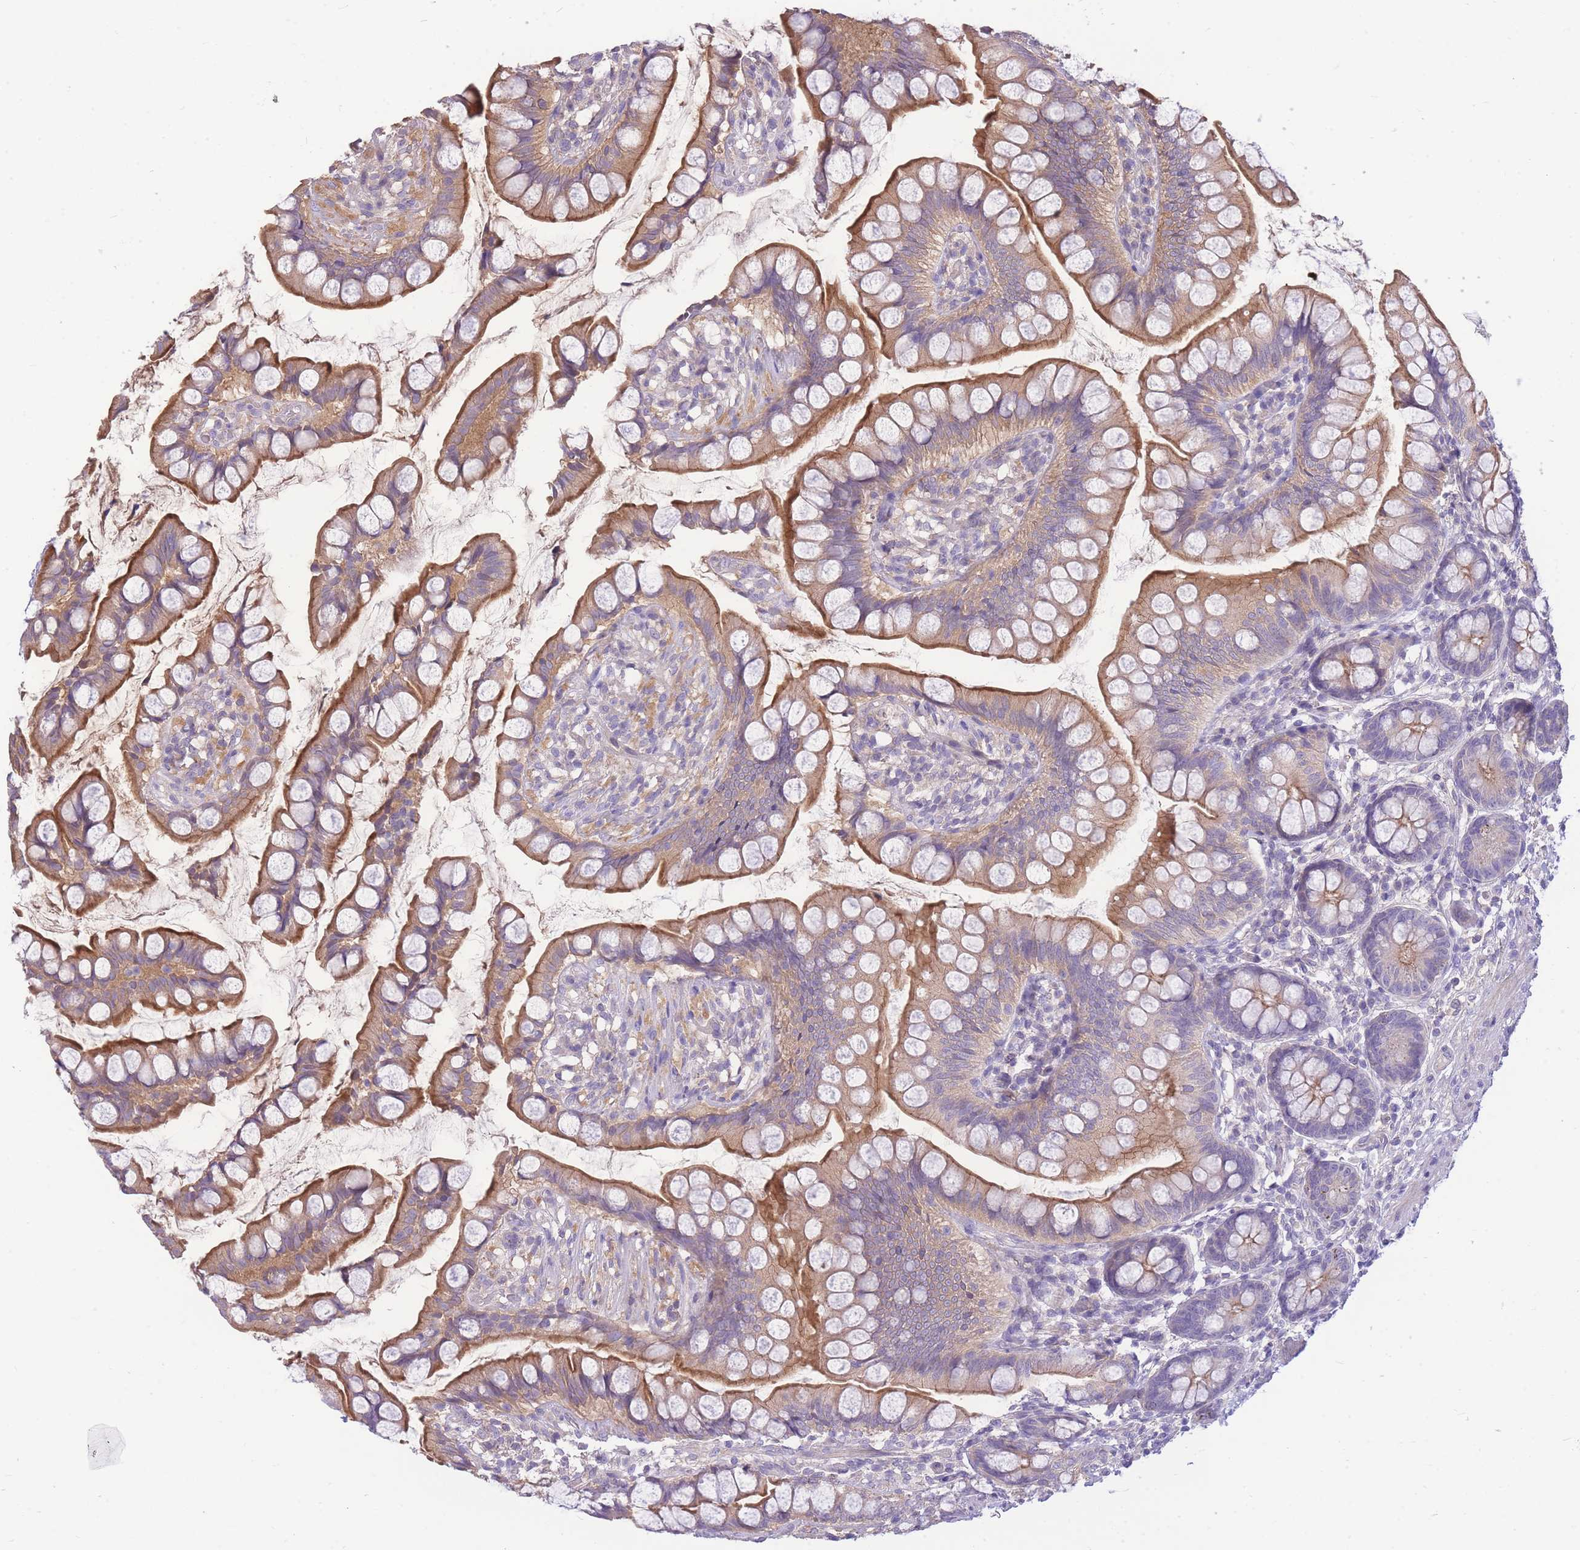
{"staining": {"intensity": "moderate", "quantity": ">75%", "location": "cytoplasmic/membranous"}, "tissue": "small intestine", "cell_type": "Glandular cells", "image_type": "normal", "snomed": [{"axis": "morphology", "description": "Normal tissue, NOS"}, {"axis": "topography", "description": "Small intestine"}], "caption": "Glandular cells reveal medium levels of moderate cytoplasmic/membranous positivity in about >75% of cells in benign human small intestine.", "gene": "OR5T1", "patient": {"sex": "male", "age": 70}}